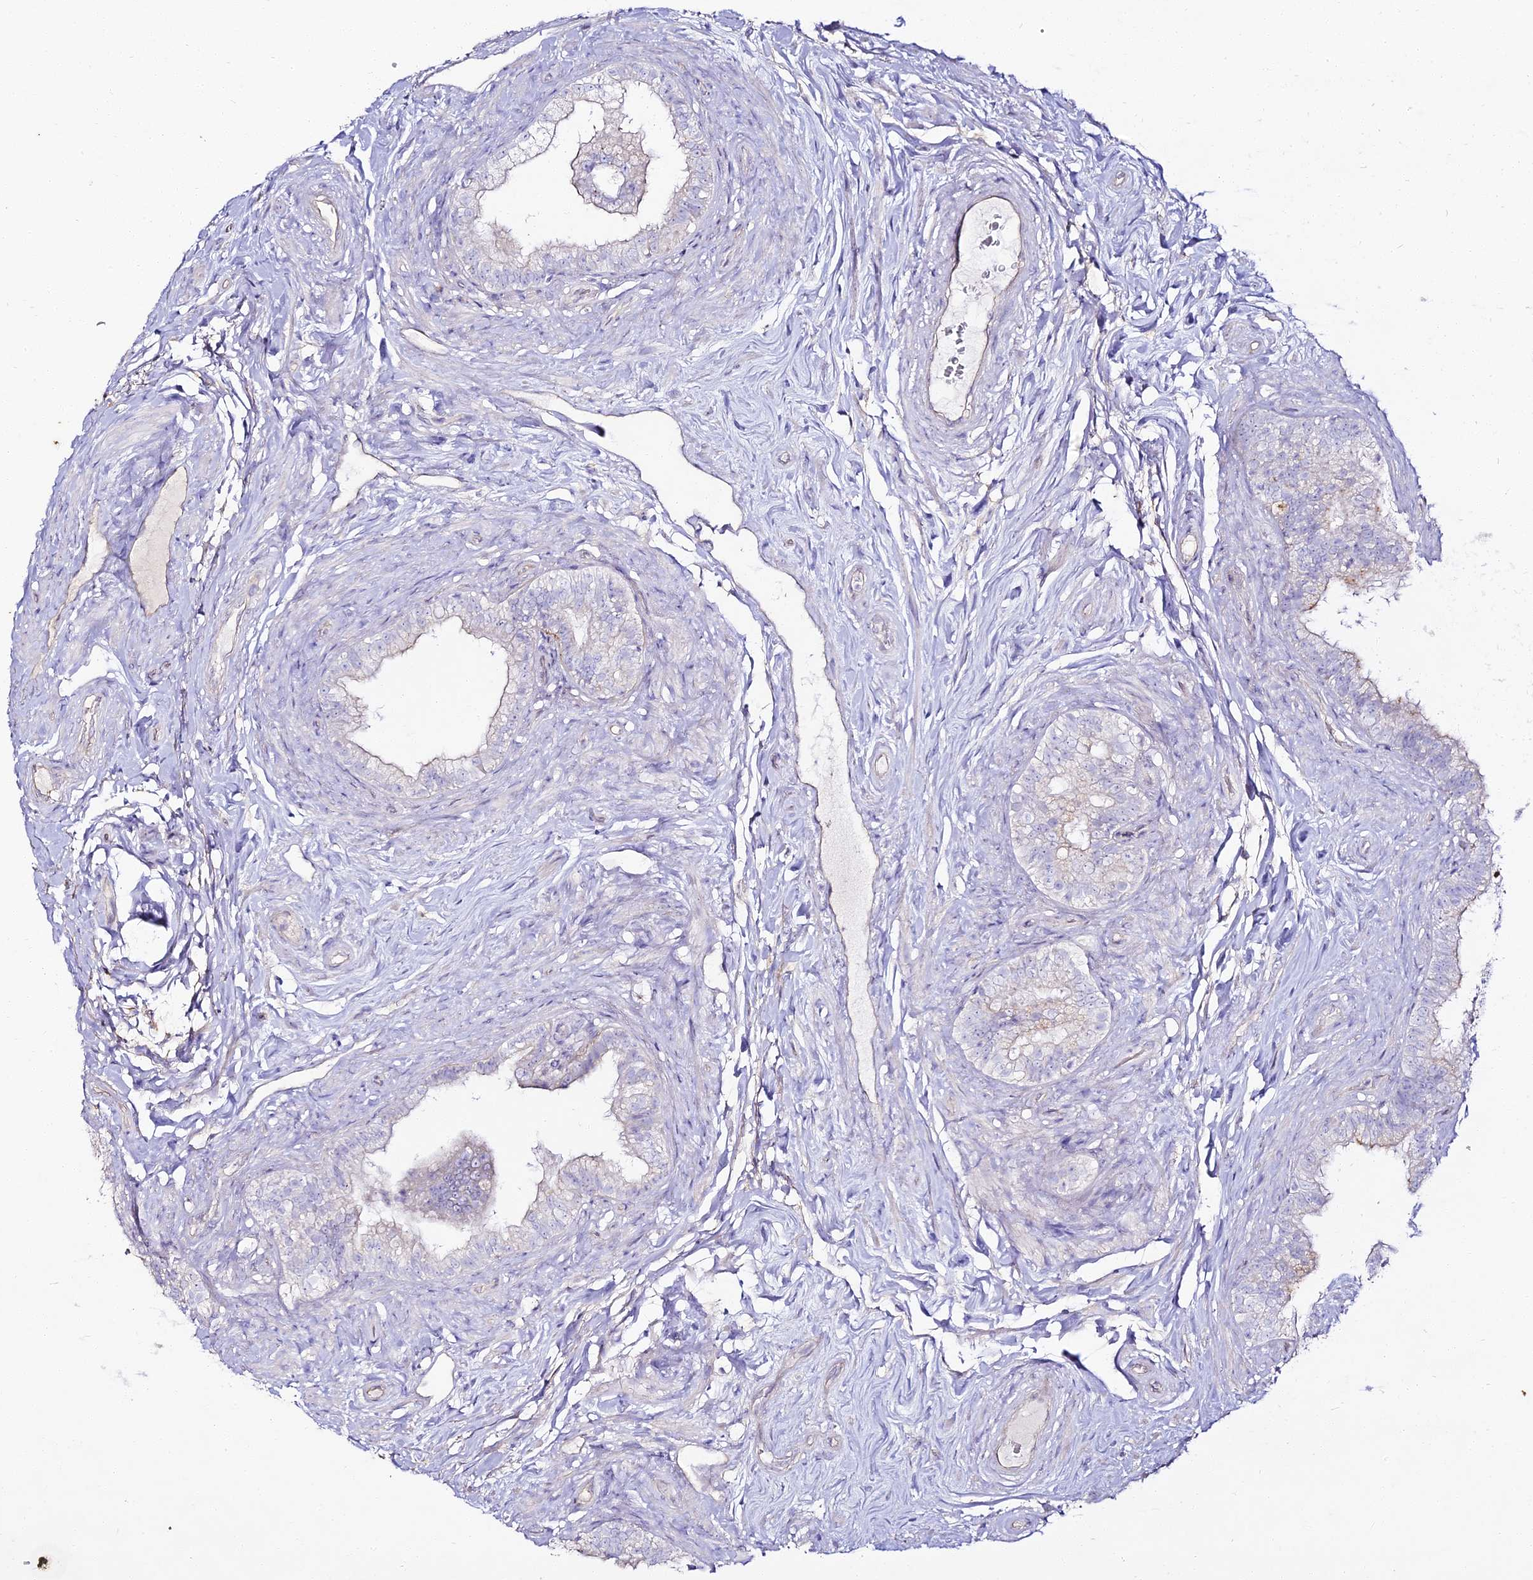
{"staining": {"intensity": "negative", "quantity": "none", "location": "none"}, "tissue": "epididymis", "cell_type": "Glandular cells", "image_type": "normal", "snomed": [{"axis": "morphology", "description": "Normal tissue, NOS"}, {"axis": "topography", "description": "Epididymis"}], "caption": "Immunohistochemistry (IHC) of unremarkable human epididymis demonstrates no expression in glandular cells.", "gene": "ALPG", "patient": {"sex": "male", "age": 84}}